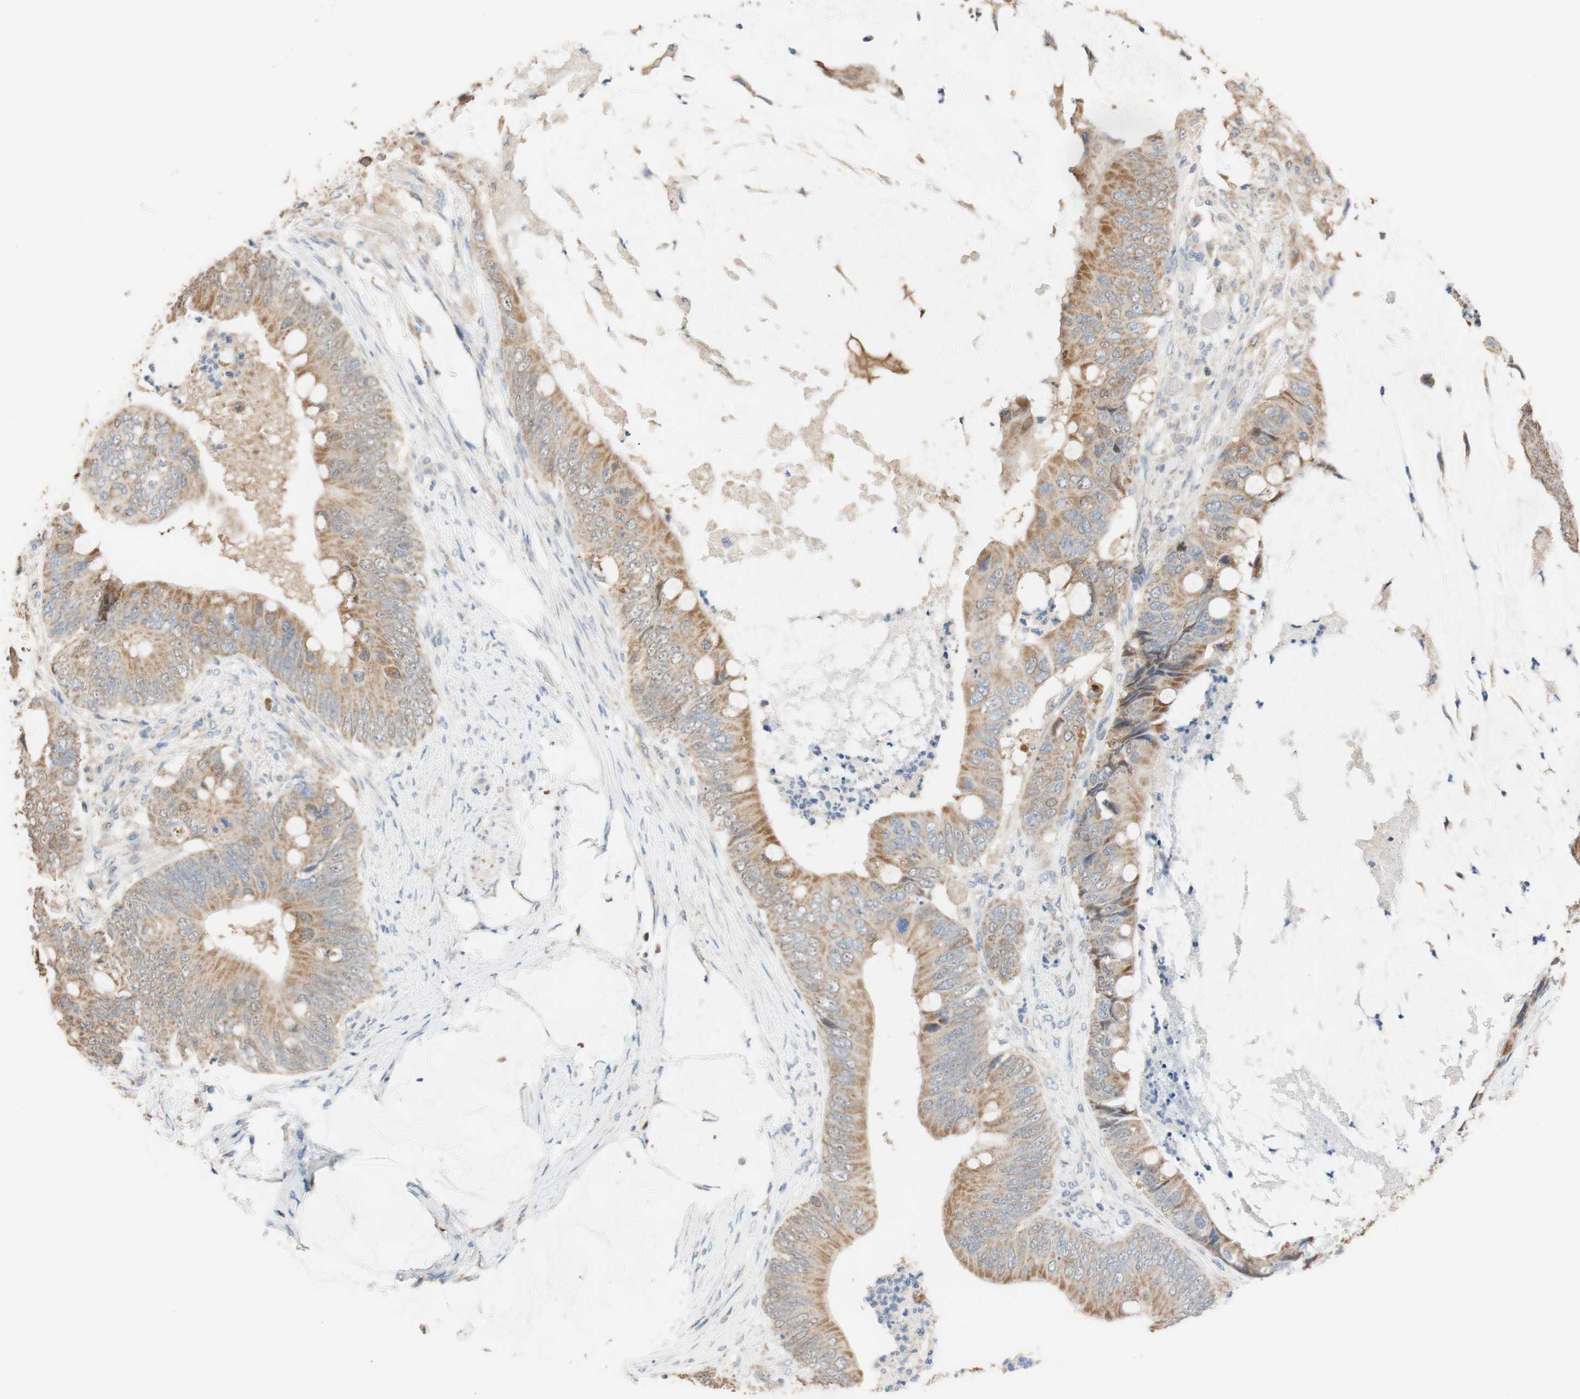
{"staining": {"intensity": "strong", "quantity": ">75%", "location": "cytoplasmic/membranous"}, "tissue": "colorectal cancer", "cell_type": "Tumor cells", "image_type": "cancer", "snomed": [{"axis": "morphology", "description": "Adenocarcinoma, NOS"}, {"axis": "topography", "description": "Rectum"}], "caption": "A photomicrograph showing strong cytoplasmic/membranous staining in approximately >75% of tumor cells in adenocarcinoma (colorectal), as visualized by brown immunohistochemical staining.", "gene": "ALDH1A2", "patient": {"sex": "female", "age": 77}}